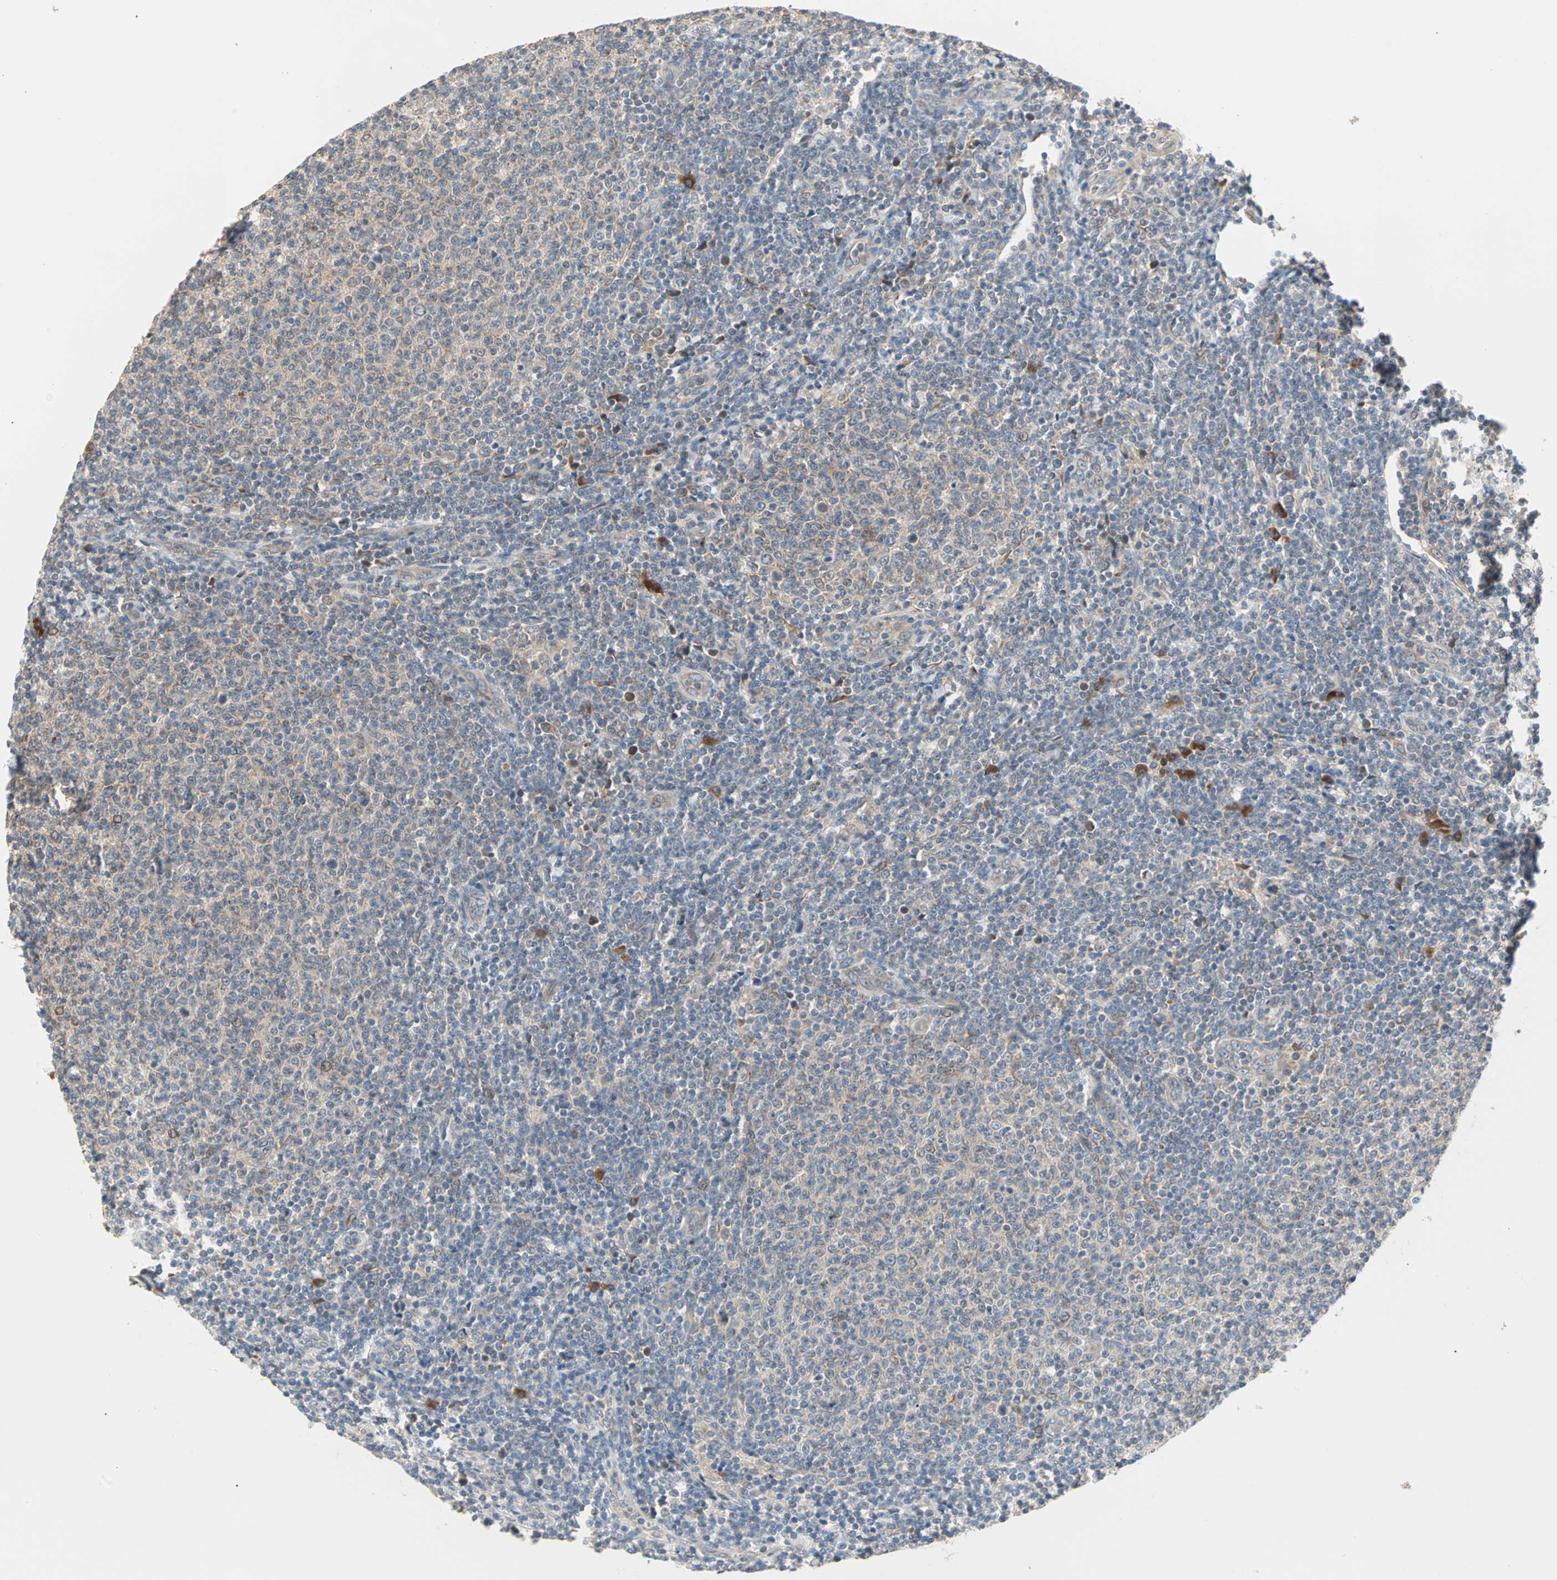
{"staining": {"intensity": "weak", "quantity": "<25%", "location": "cytoplasmic/membranous"}, "tissue": "lymphoma", "cell_type": "Tumor cells", "image_type": "cancer", "snomed": [{"axis": "morphology", "description": "Malignant lymphoma, non-Hodgkin's type, Low grade"}, {"axis": "topography", "description": "Lymph node"}], "caption": "IHC micrograph of human malignant lymphoma, non-Hodgkin's type (low-grade) stained for a protein (brown), which exhibits no positivity in tumor cells.", "gene": "SAR1A", "patient": {"sex": "male", "age": 66}}